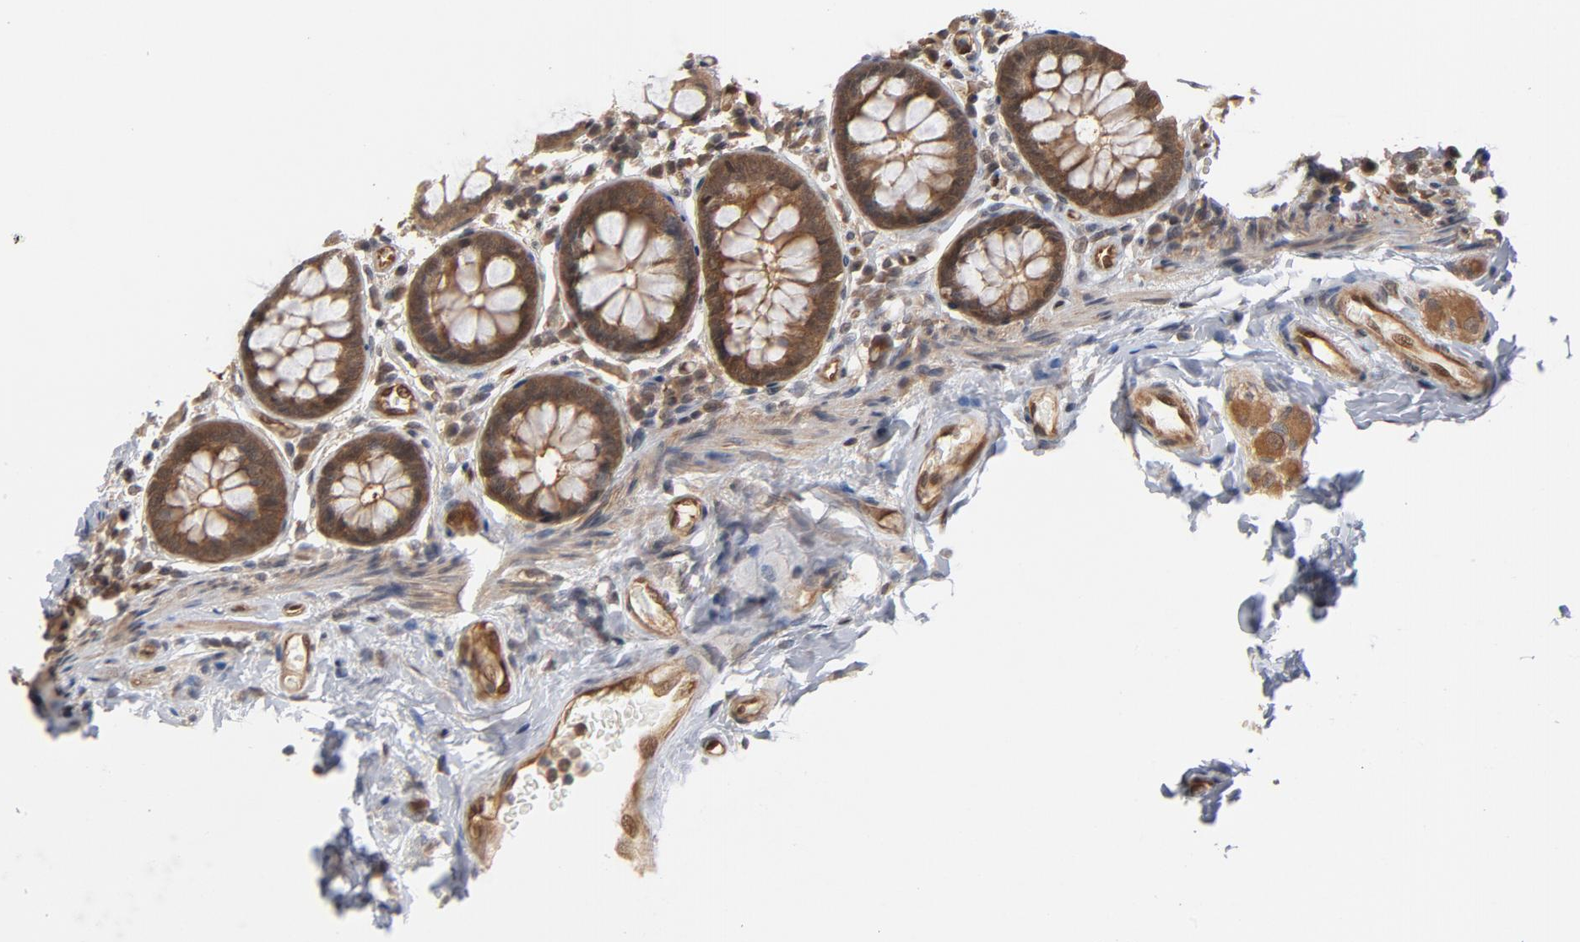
{"staining": {"intensity": "moderate", "quantity": ">75%", "location": "cytoplasmic/membranous"}, "tissue": "colon", "cell_type": "Endothelial cells", "image_type": "normal", "snomed": [{"axis": "morphology", "description": "Normal tissue, NOS"}, {"axis": "topography", "description": "Colon"}], "caption": "This histopathology image reveals immunohistochemistry staining of benign human colon, with medium moderate cytoplasmic/membranous staining in about >75% of endothelial cells.", "gene": "CDC37", "patient": {"sex": "female", "age": 61}}